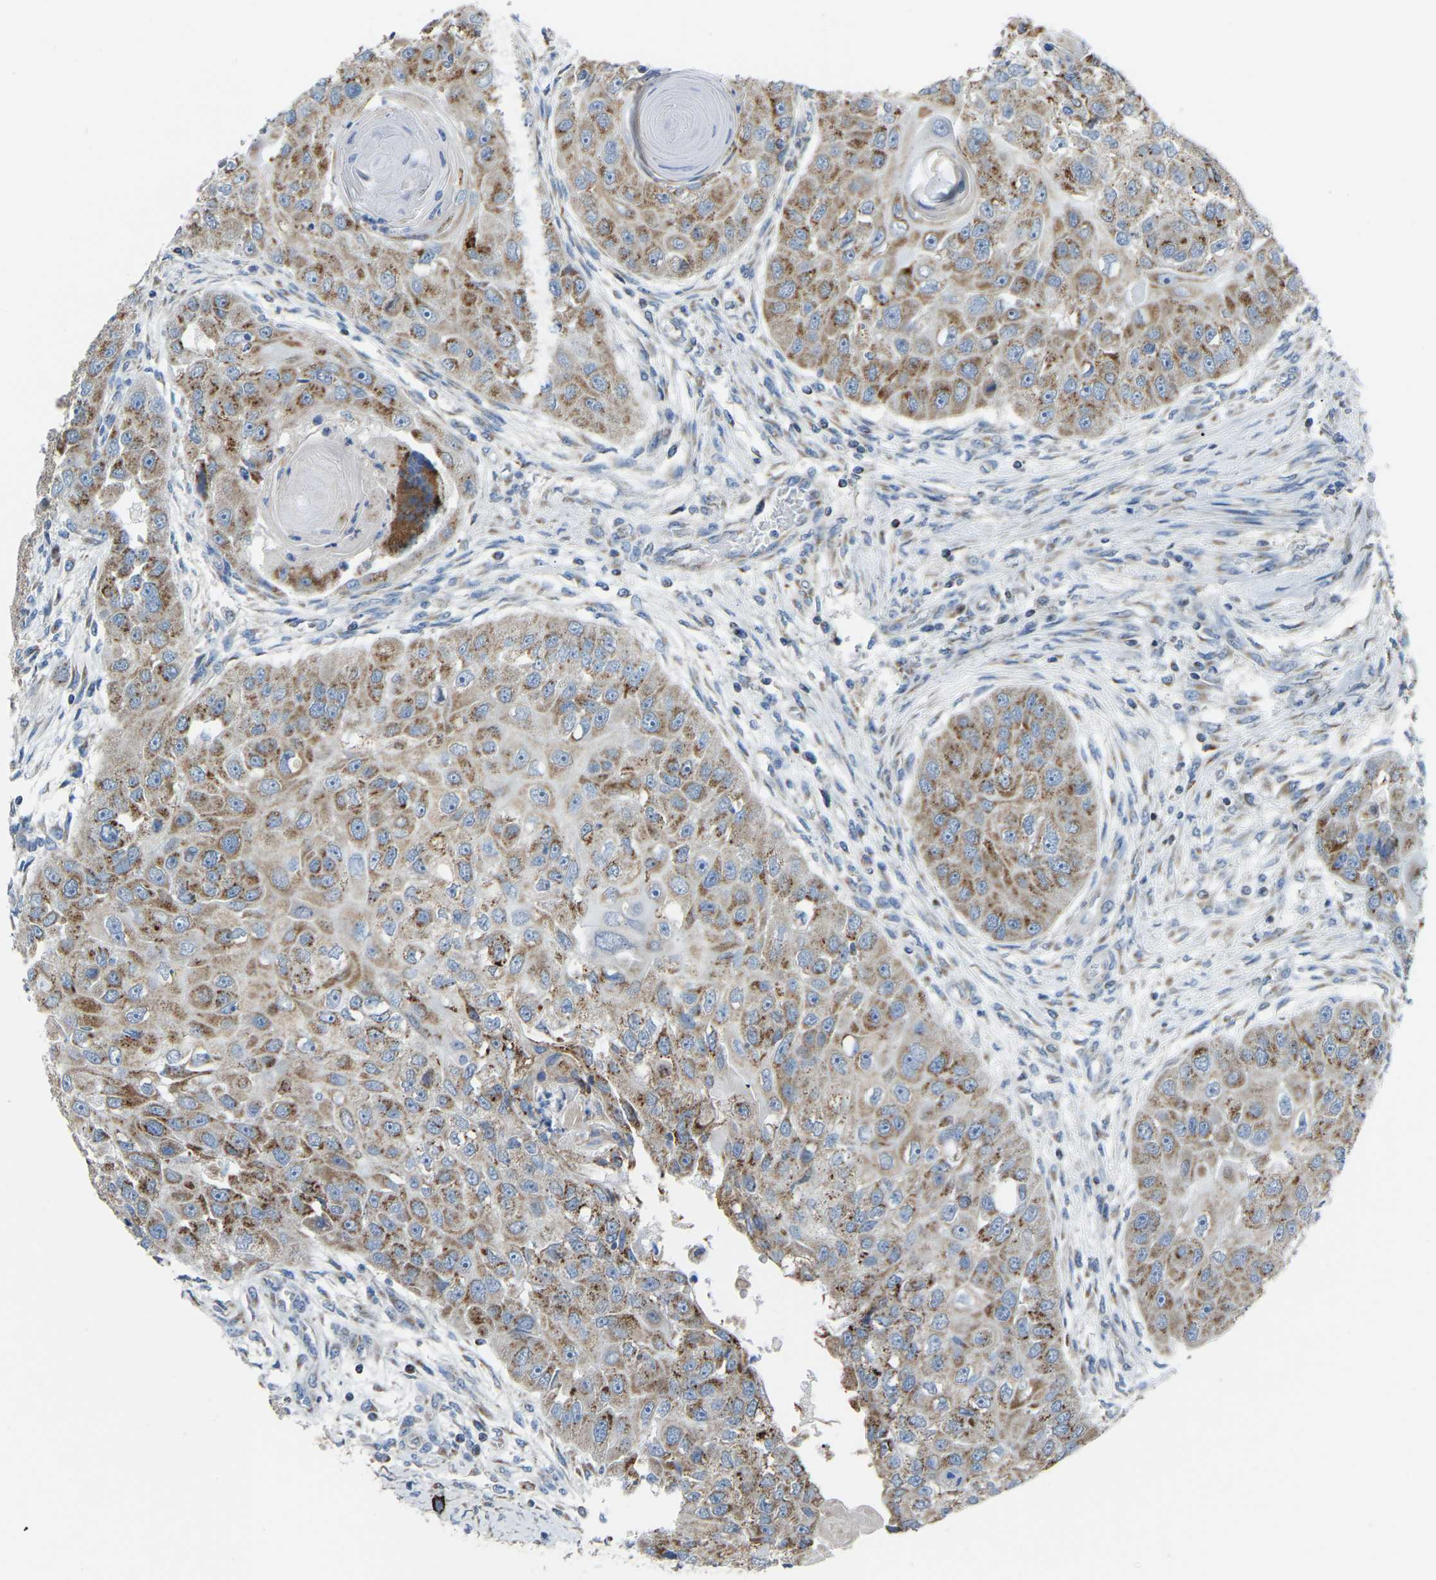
{"staining": {"intensity": "moderate", "quantity": ">75%", "location": "cytoplasmic/membranous"}, "tissue": "head and neck cancer", "cell_type": "Tumor cells", "image_type": "cancer", "snomed": [{"axis": "morphology", "description": "Normal tissue, NOS"}, {"axis": "morphology", "description": "Squamous cell carcinoma, NOS"}, {"axis": "topography", "description": "Skeletal muscle"}, {"axis": "topography", "description": "Head-Neck"}], "caption": "Protein expression analysis of human head and neck squamous cell carcinoma reveals moderate cytoplasmic/membranous staining in approximately >75% of tumor cells. (DAB (3,3'-diaminobenzidine) IHC, brown staining for protein, blue staining for nuclei).", "gene": "CANT1", "patient": {"sex": "male", "age": 51}}